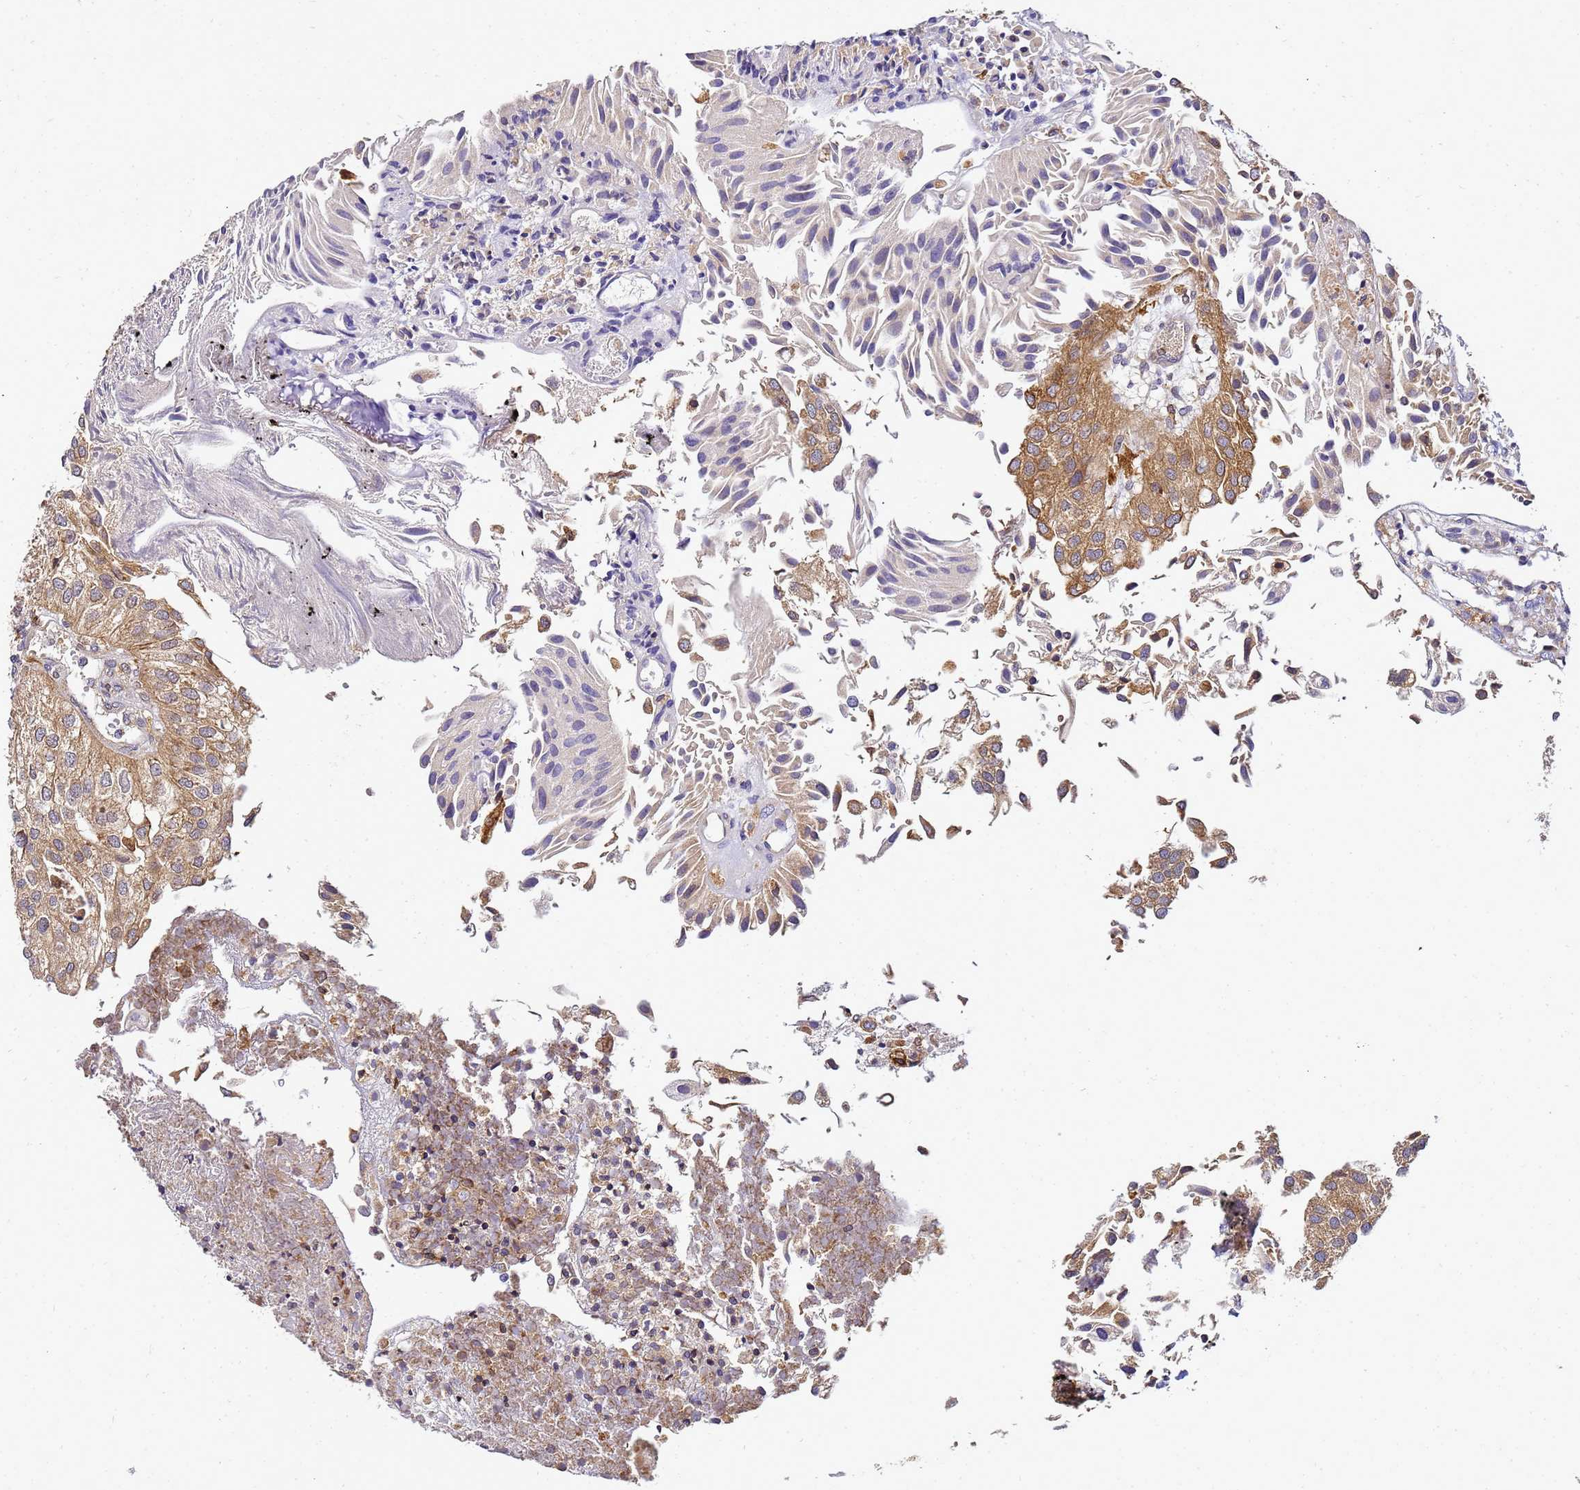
{"staining": {"intensity": "moderate", "quantity": "25%-75%", "location": "cytoplasmic/membranous"}, "tissue": "urothelial cancer", "cell_type": "Tumor cells", "image_type": "cancer", "snomed": [{"axis": "morphology", "description": "Urothelial carcinoma, Low grade"}, {"axis": "topography", "description": "Urinary bladder"}], "caption": "Immunohistochemistry of human urothelial carcinoma (low-grade) reveals medium levels of moderate cytoplasmic/membranous staining in about 25%-75% of tumor cells.", "gene": "ADPGK", "patient": {"sex": "female", "age": 89}}